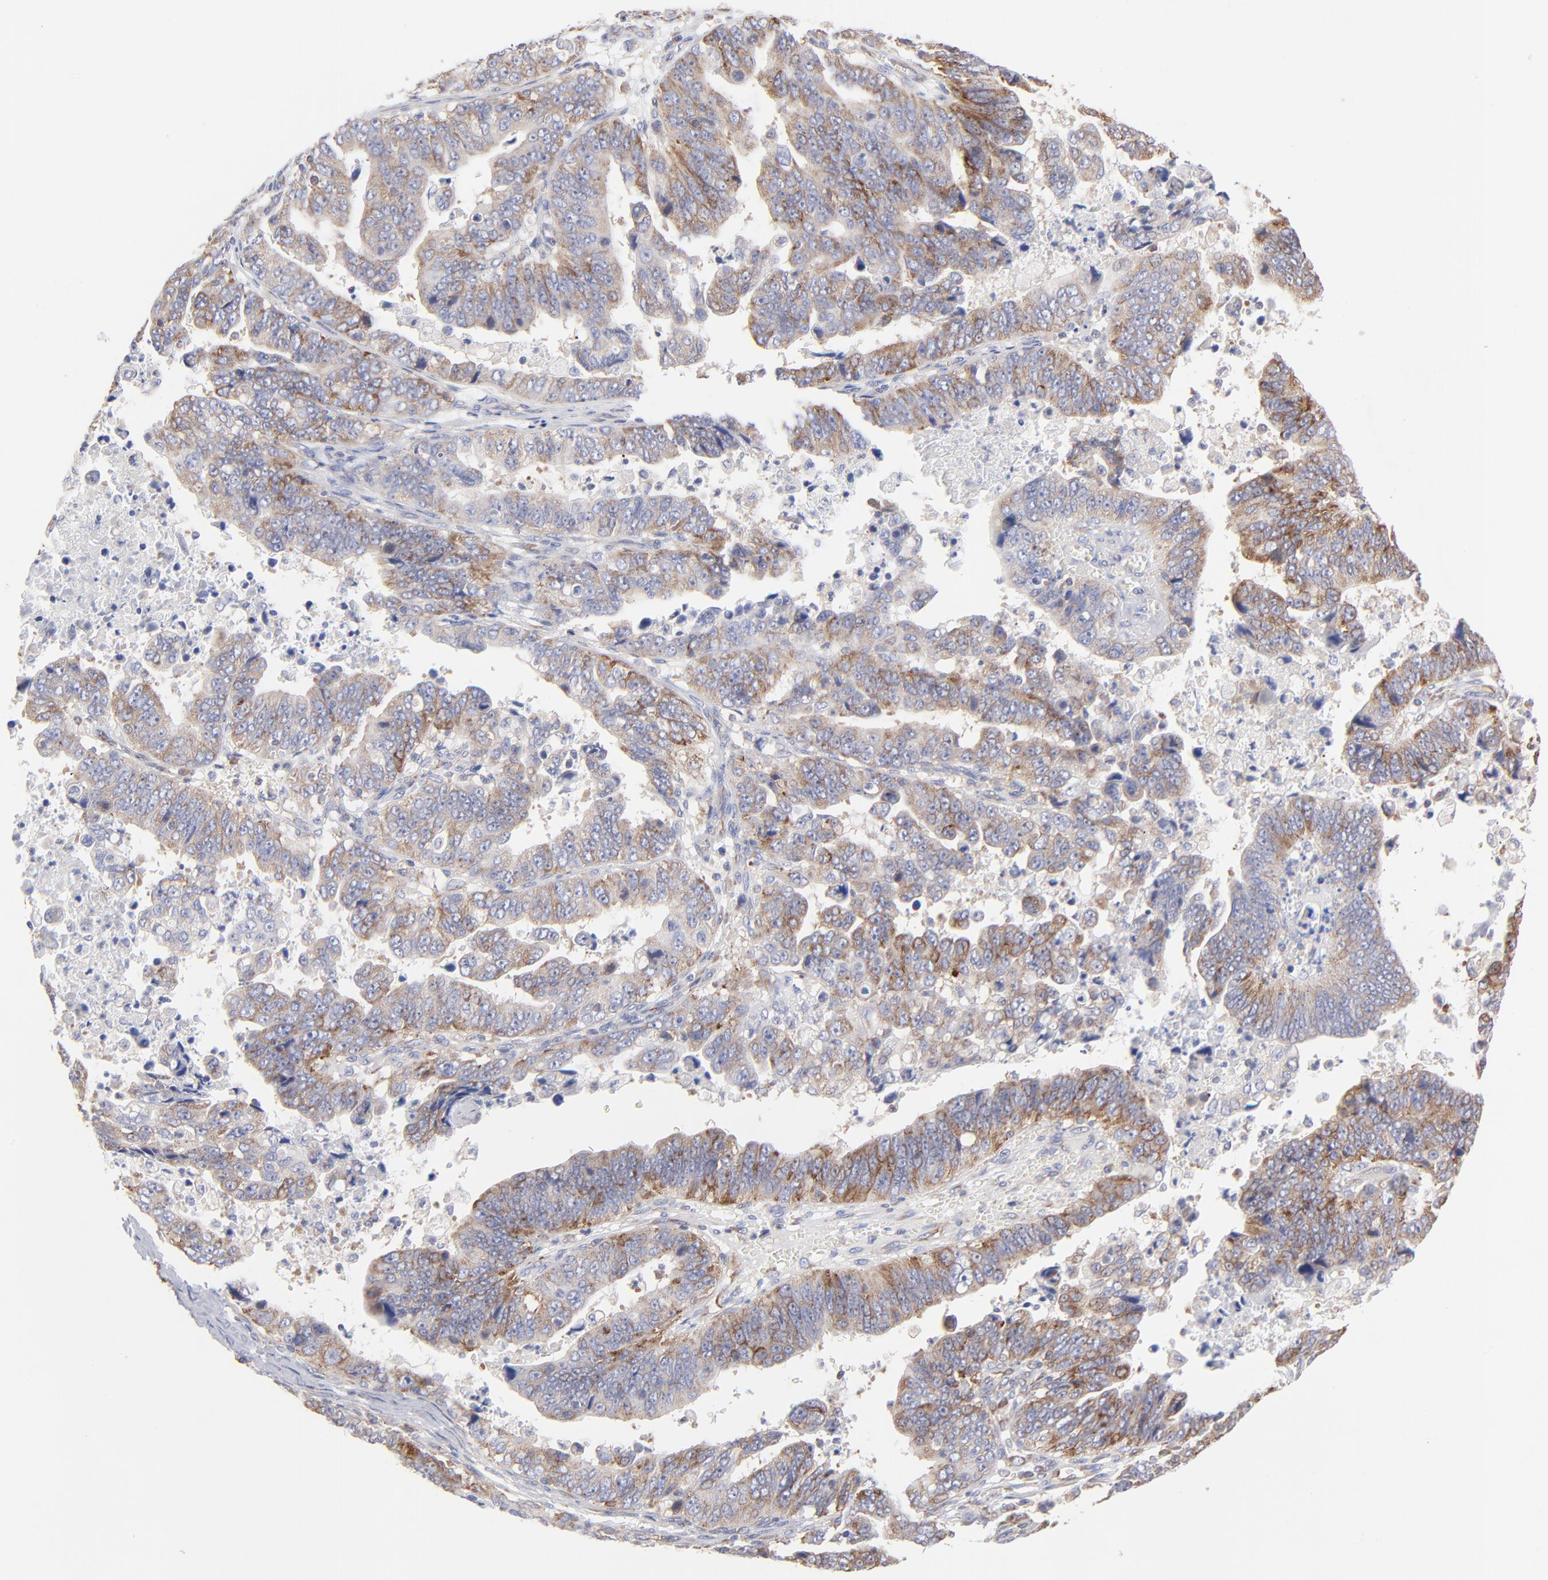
{"staining": {"intensity": "moderate", "quantity": ">75%", "location": "cytoplasmic/membranous"}, "tissue": "stomach cancer", "cell_type": "Tumor cells", "image_type": "cancer", "snomed": [{"axis": "morphology", "description": "Adenocarcinoma, NOS"}, {"axis": "topography", "description": "Stomach, upper"}], "caption": "Immunohistochemical staining of human stomach cancer (adenocarcinoma) demonstrates medium levels of moderate cytoplasmic/membranous protein positivity in approximately >75% of tumor cells. The staining was performed using DAB (3,3'-diaminobenzidine) to visualize the protein expression in brown, while the nuclei were stained in blue with hematoxylin (Magnification: 20x).", "gene": "EIF2AK2", "patient": {"sex": "female", "age": 50}}